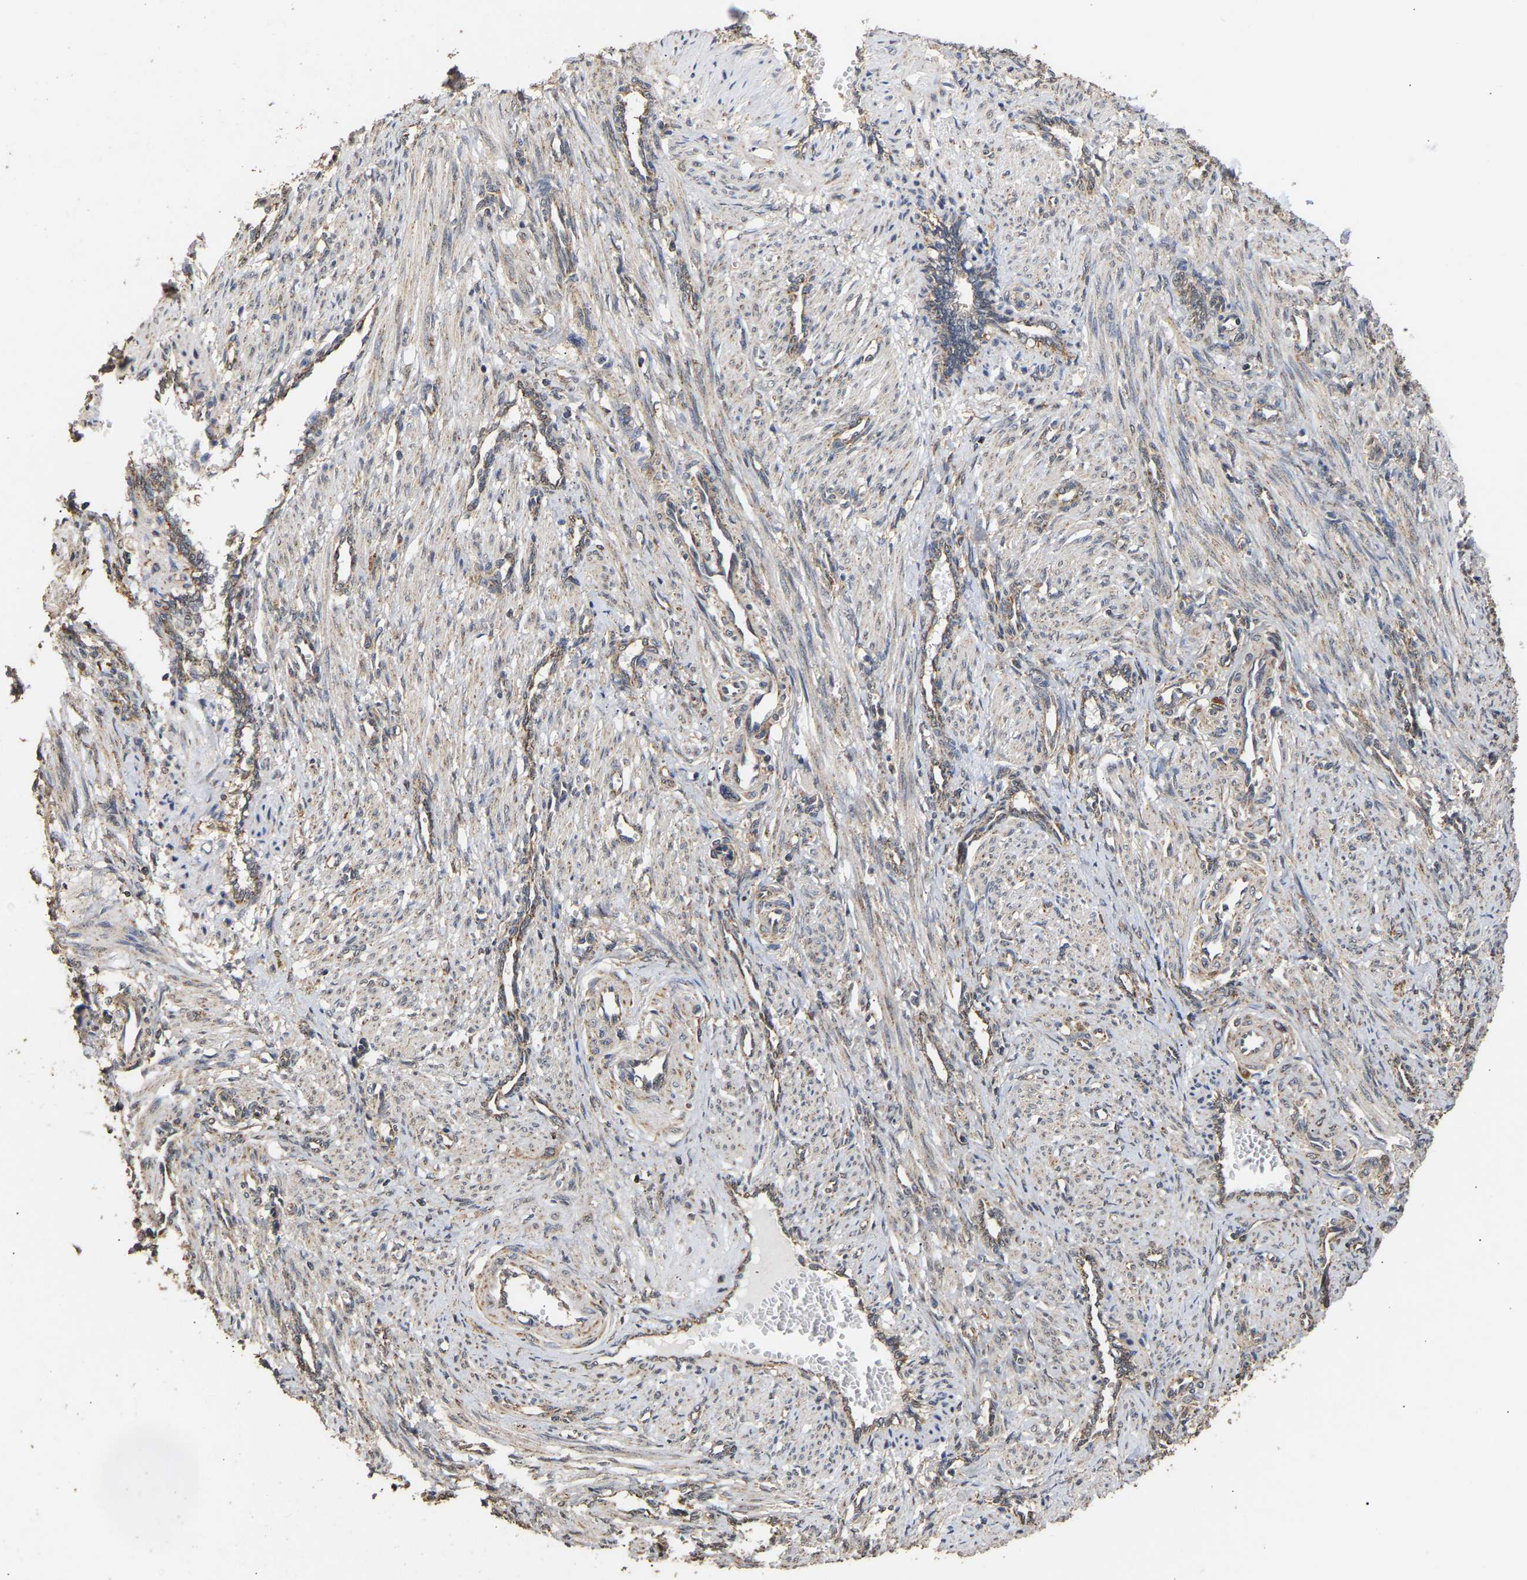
{"staining": {"intensity": "negative", "quantity": "none", "location": "none"}, "tissue": "smooth muscle", "cell_type": "Smooth muscle cells", "image_type": "normal", "snomed": [{"axis": "morphology", "description": "Normal tissue, NOS"}, {"axis": "topography", "description": "Endometrium"}], "caption": "This is an IHC micrograph of benign human smooth muscle. There is no staining in smooth muscle cells.", "gene": "ZNF26", "patient": {"sex": "female", "age": 33}}